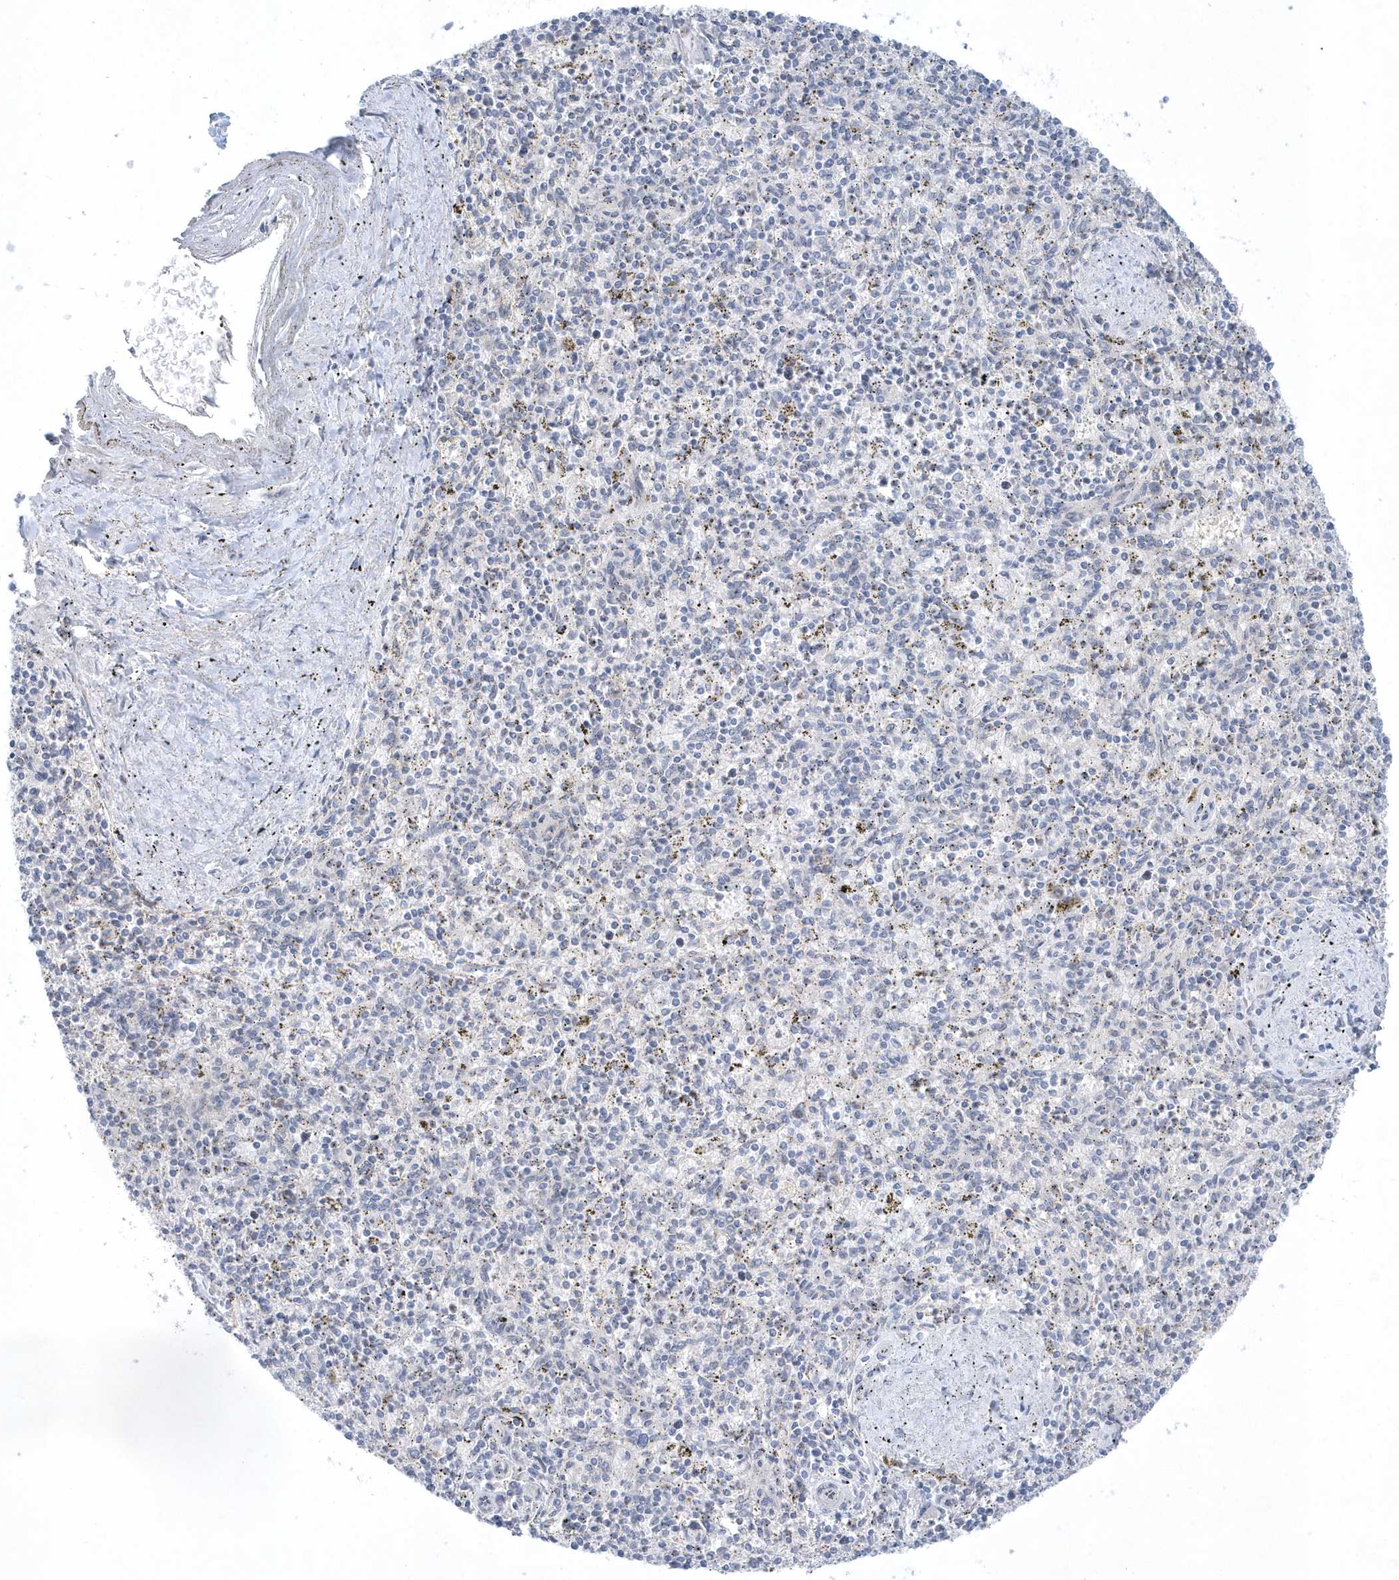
{"staining": {"intensity": "negative", "quantity": "none", "location": "none"}, "tissue": "spleen", "cell_type": "Cells in red pulp", "image_type": "normal", "snomed": [{"axis": "morphology", "description": "Normal tissue, NOS"}, {"axis": "topography", "description": "Spleen"}], "caption": "This micrograph is of benign spleen stained with immunohistochemistry to label a protein in brown with the nuclei are counter-stained blue. There is no positivity in cells in red pulp. The staining was performed using DAB (3,3'-diaminobenzidine) to visualize the protein expression in brown, while the nuclei were stained in blue with hematoxylin (Magnification: 20x).", "gene": "ZC3H12D", "patient": {"sex": "male", "age": 72}}